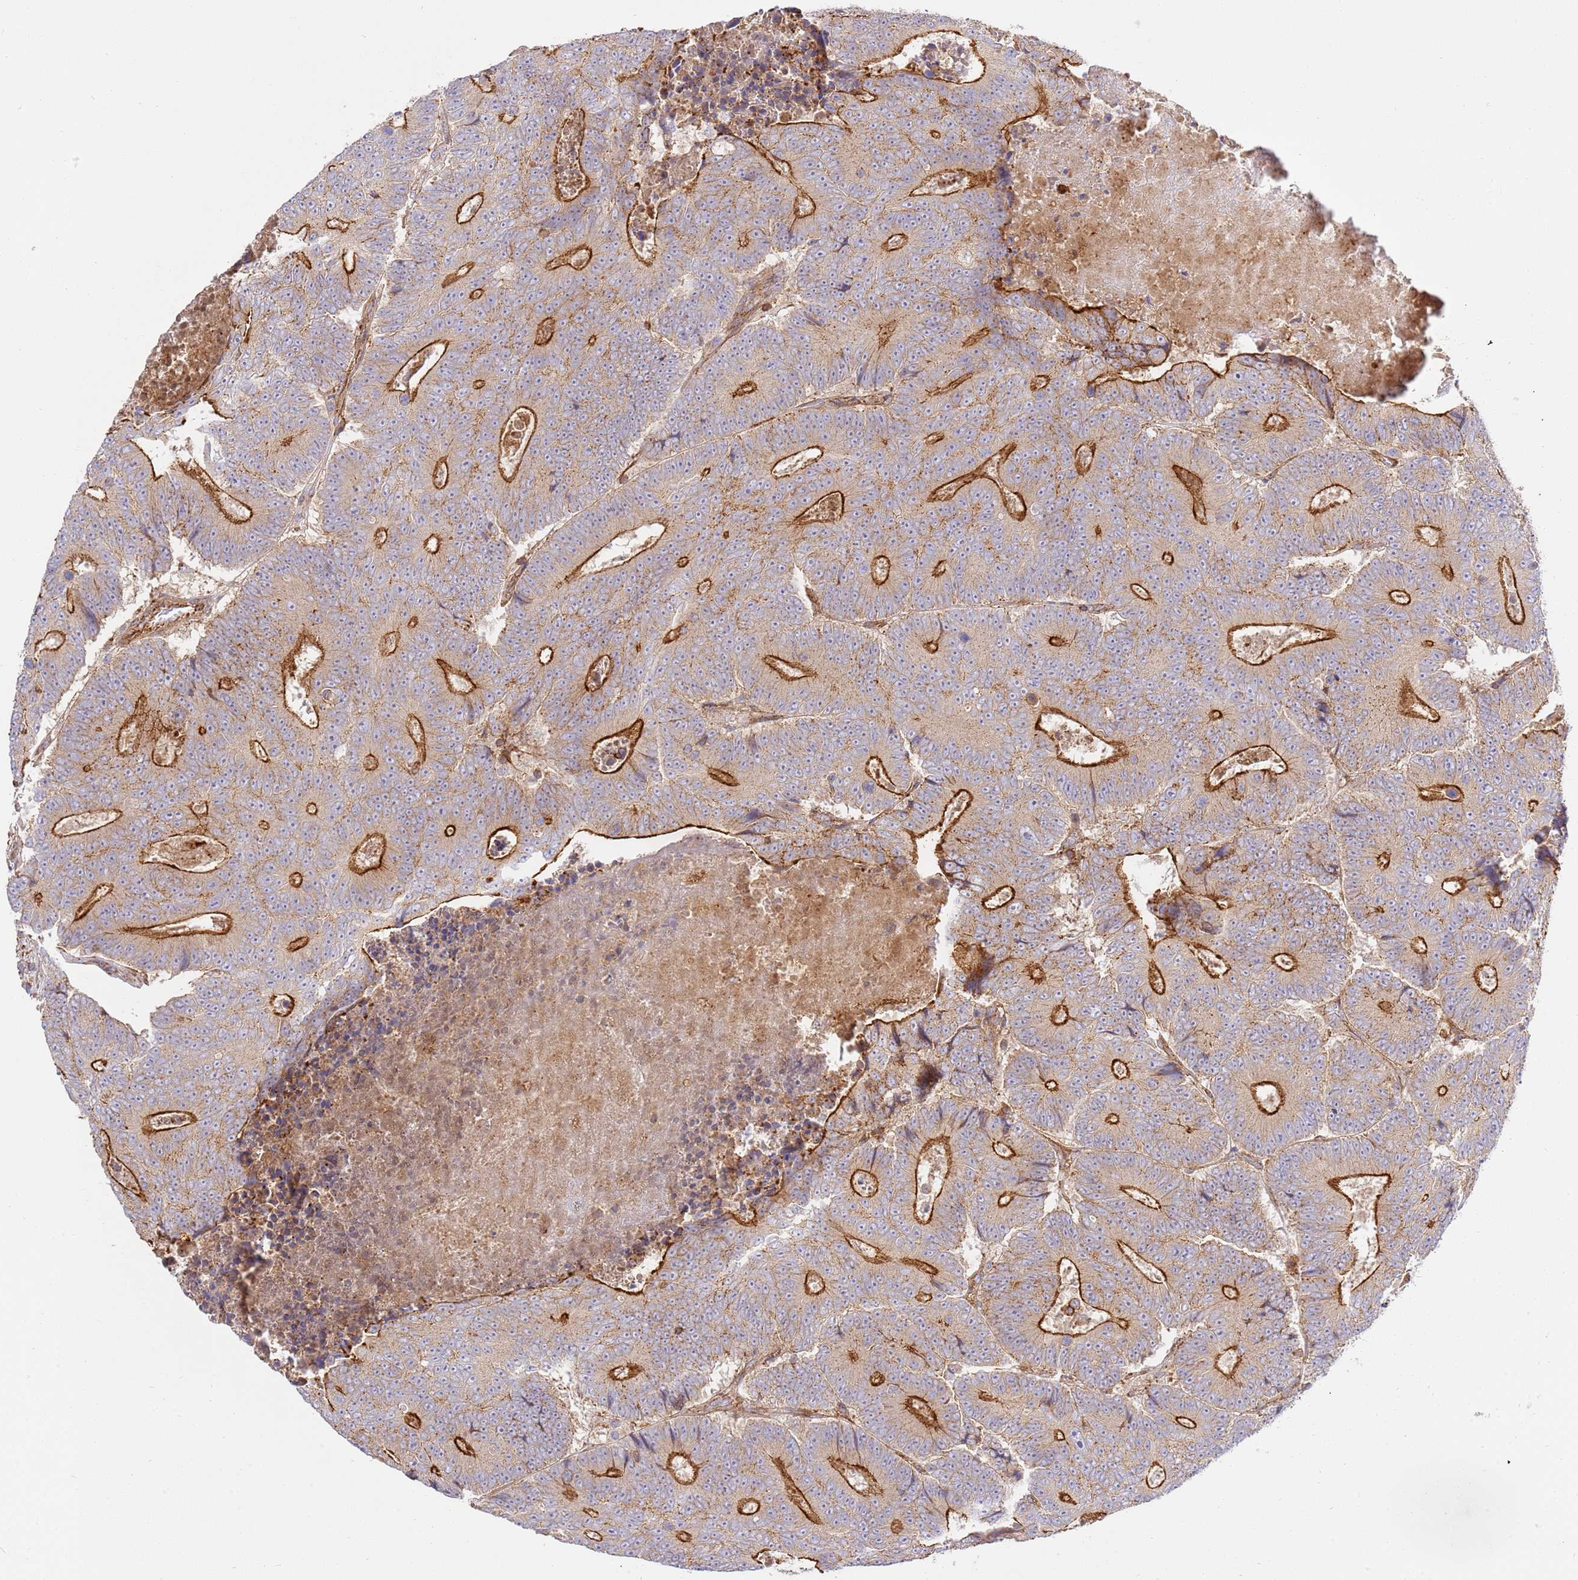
{"staining": {"intensity": "strong", "quantity": "25%-75%", "location": "cytoplasmic/membranous"}, "tissue": "colorectal cancer", "cell_type": "Tumor cells", "image_type": "cancer", "snomed": [{"axis": "morphology", "description": "Adenocarcinoma, NOS"}, {"axis": "topography", "description": "Colon"}], "caption": "A high-resolution image shows immunohistochemistry staining of adenocarcinoma (colorectal), which shows strong cytoplasmic/membranous positivity in about 25%-75% of tumor cells.", "gene": "EFCAB8", "patient": {"sex": "male", "age": 83}}